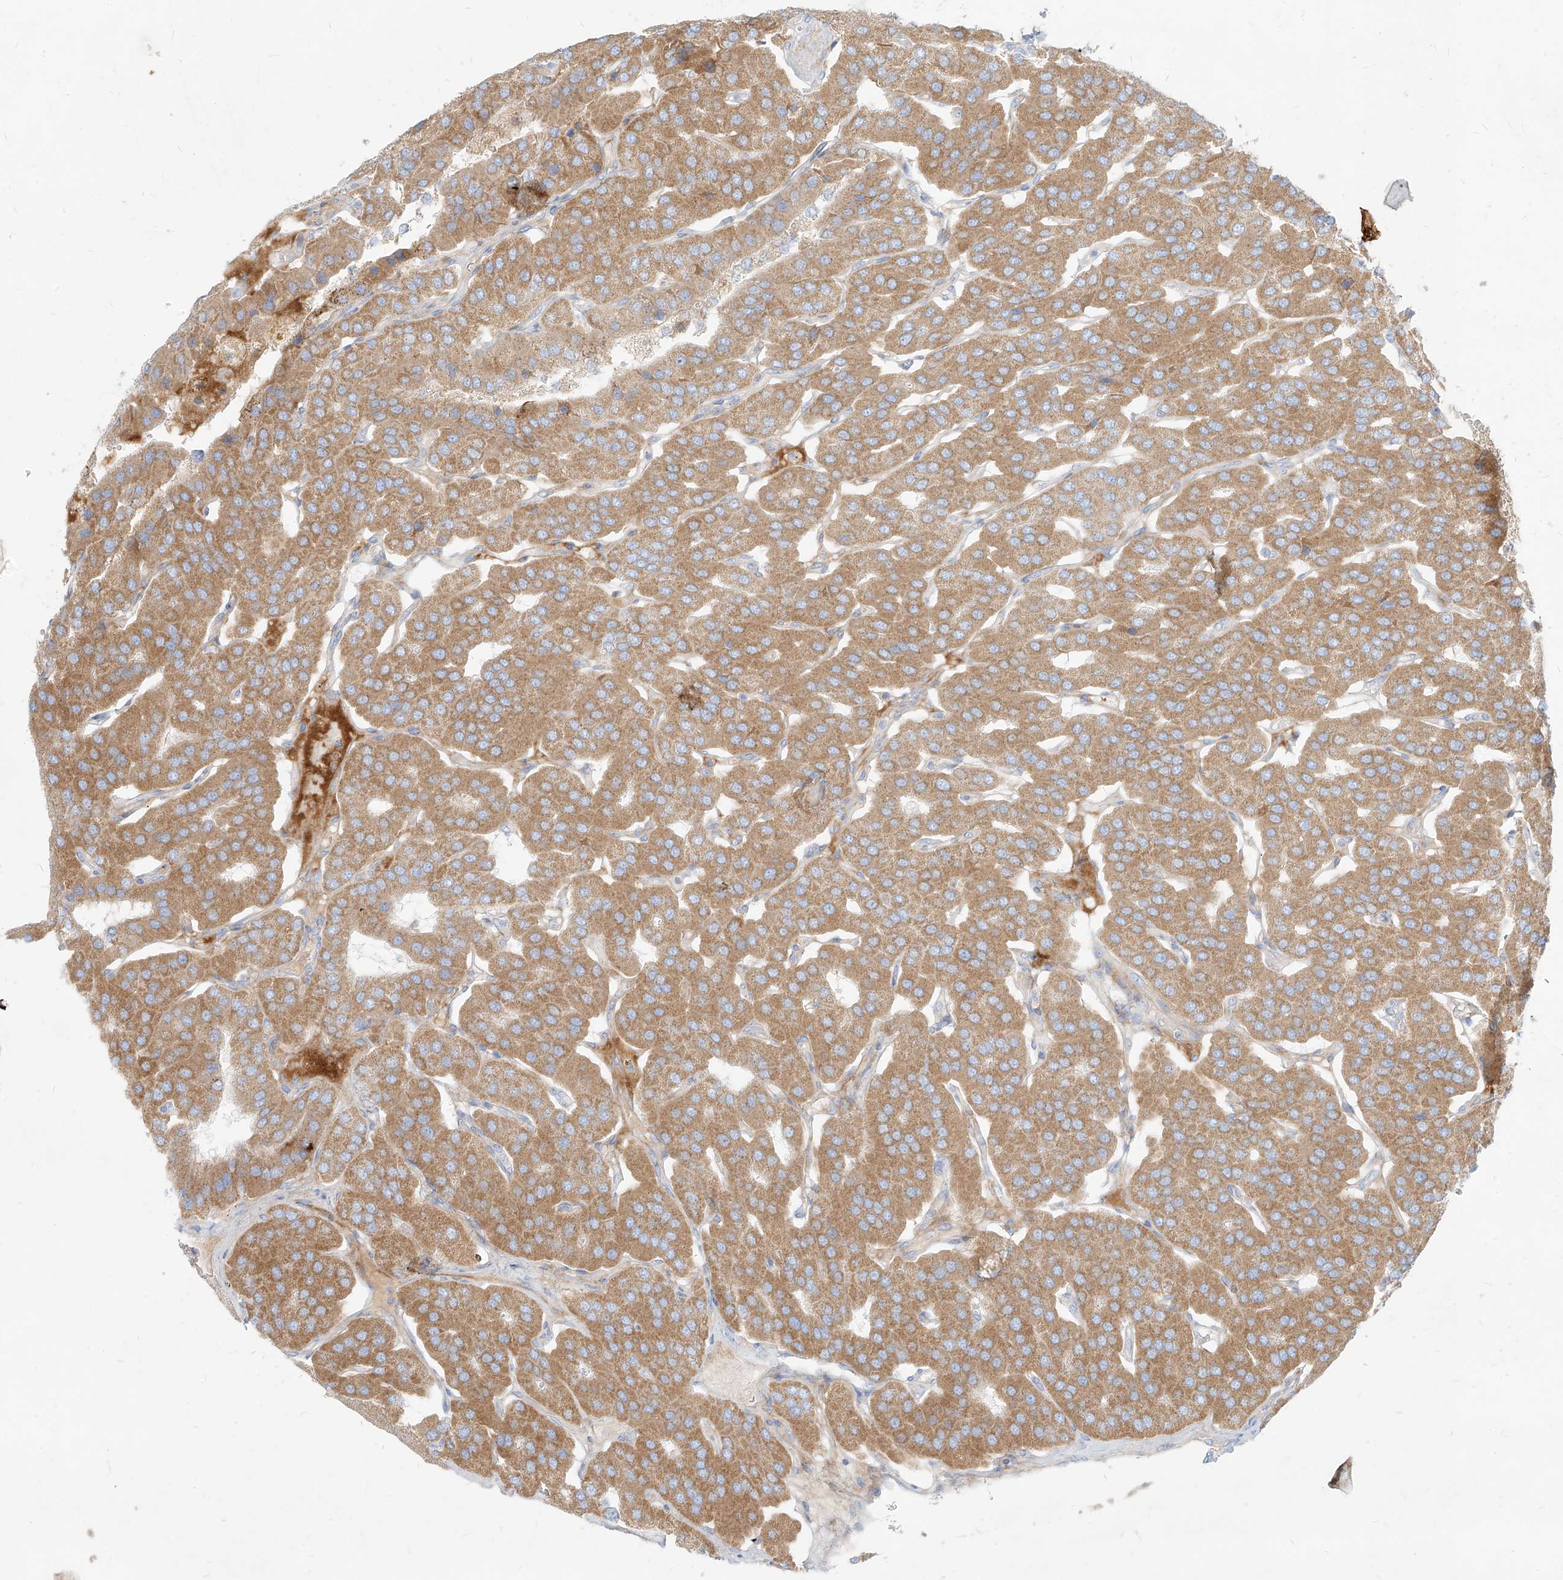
{"staining": {"intensity": "moderate", "quantity": "25%-75%", "location": "cytoplasmic/membranous"}, "tissue": "parathyroid gland", "cell_type": "Glandular cells", "image_type": "normal", "snomed": [{"axis": "morphology", "description": "Normal tissue, NOS"}, {"axis": "morphology", "description": "Adenoma, NOS"}, {"axis": "topography", "description": "Parathyroid gland"}], "caption": "Immunohistochemical staining of benign human parathyroid gland shows medium levels of moderate cytoplasmic/membranous positivity in about 25%-75% of glandular cells.", "gene": "MTX2", "patient": {"sex": "female", "age": 86}}